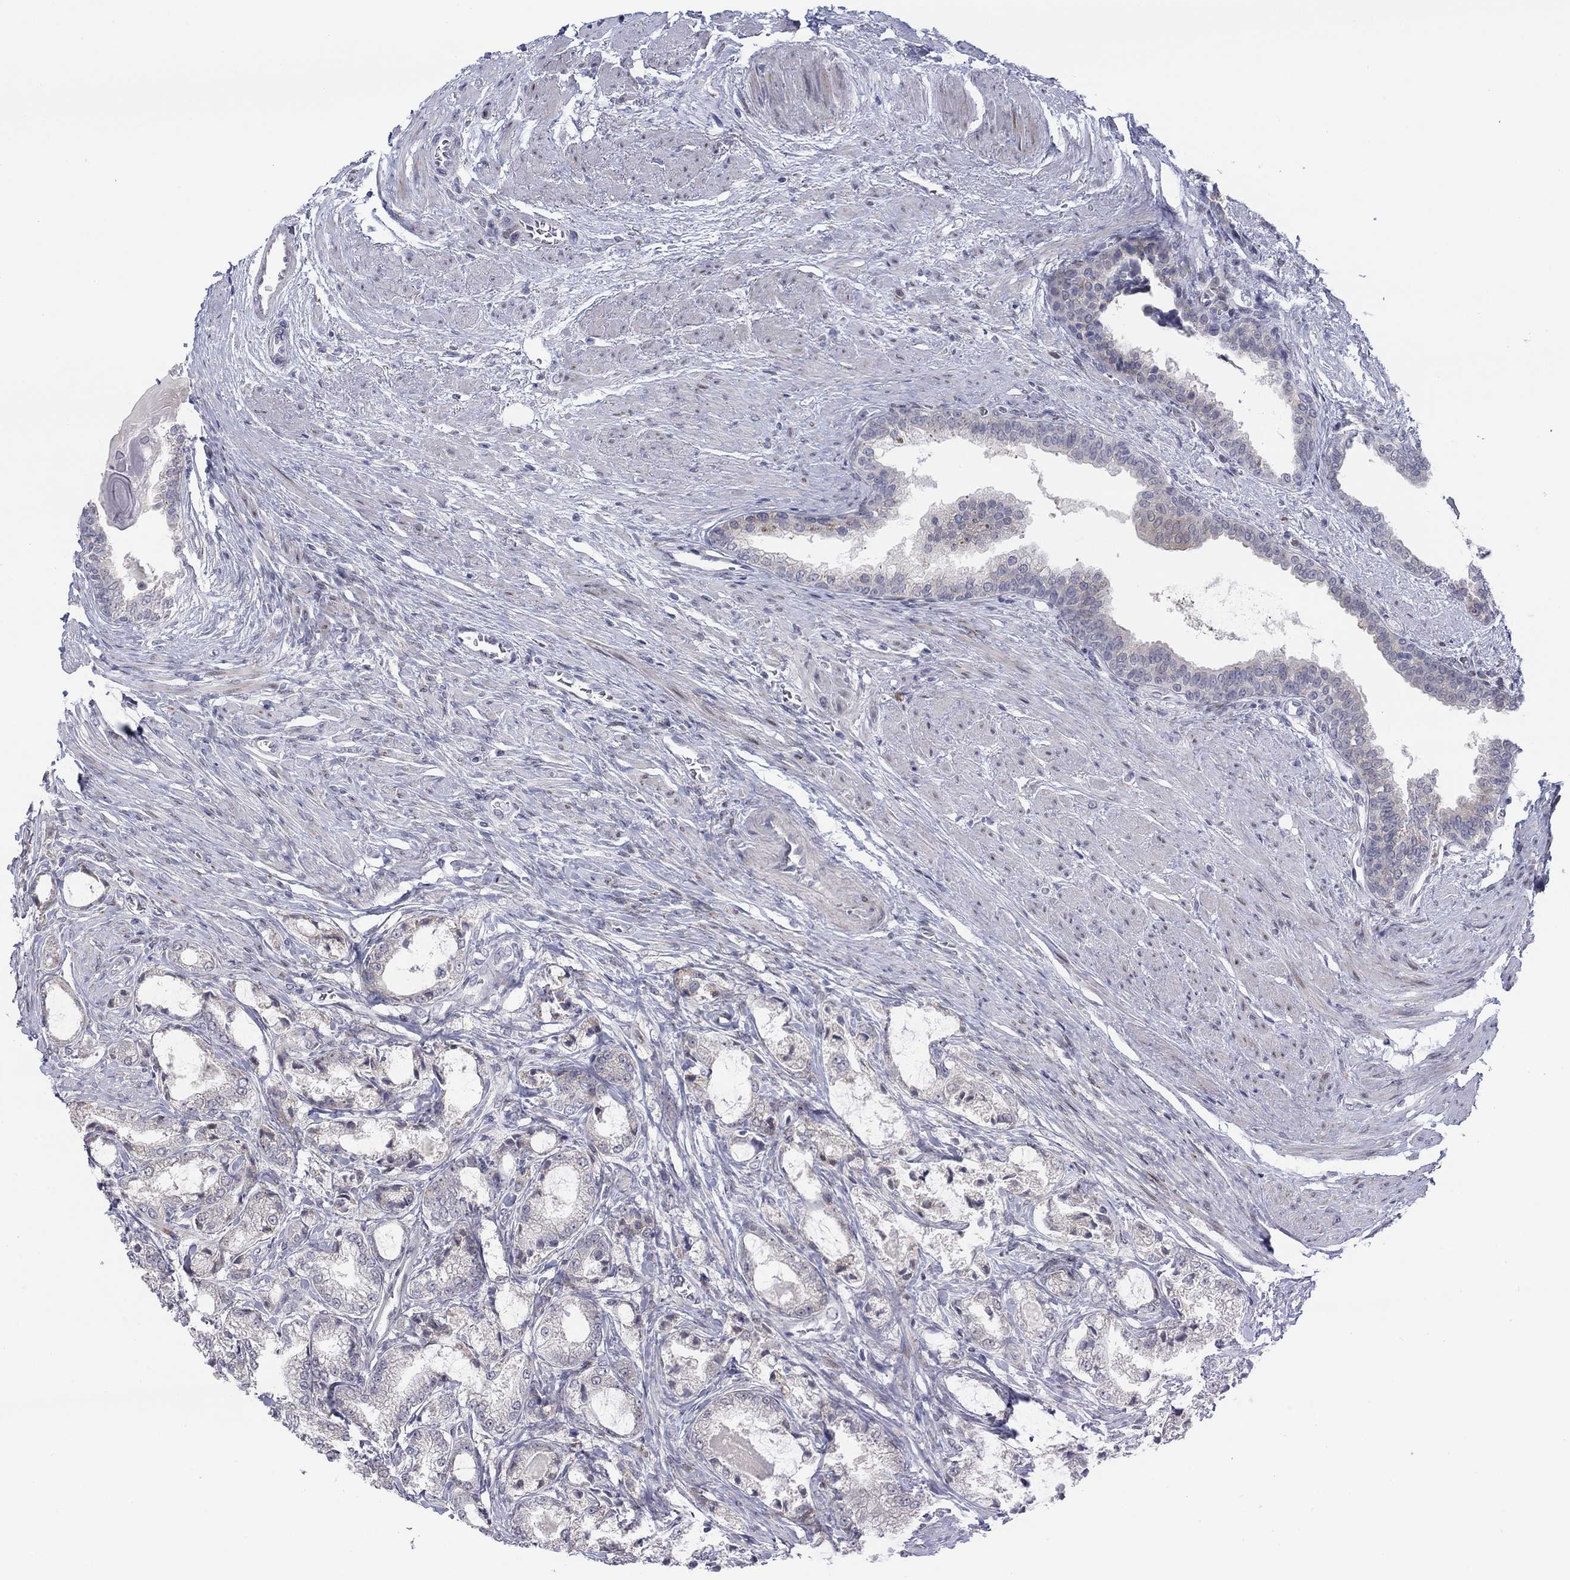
{"staining": {"intensity": "negative", "quantity": "none", "location": "none"}, "tissue": "prostate cancer", "cell_type": "Tumor cells", "image_type": "cancer", "snomed": [{"axis": "morphology", "description": "Adenocarcinoma, NOS"}, {"axis": "topography", "description": "Prostate and seminal vesicle, NOS"}, {"axis": "topography", "description": "Prostate"}], "caption": "Tumor cells are negative for brown protein staining in prostate adenocarcinoma. (Brightfield microscopy of DAB immunohistochemistry at high magnification).", "gene": "TTC21B", "patient": {"sex": "male", "age": 62}}